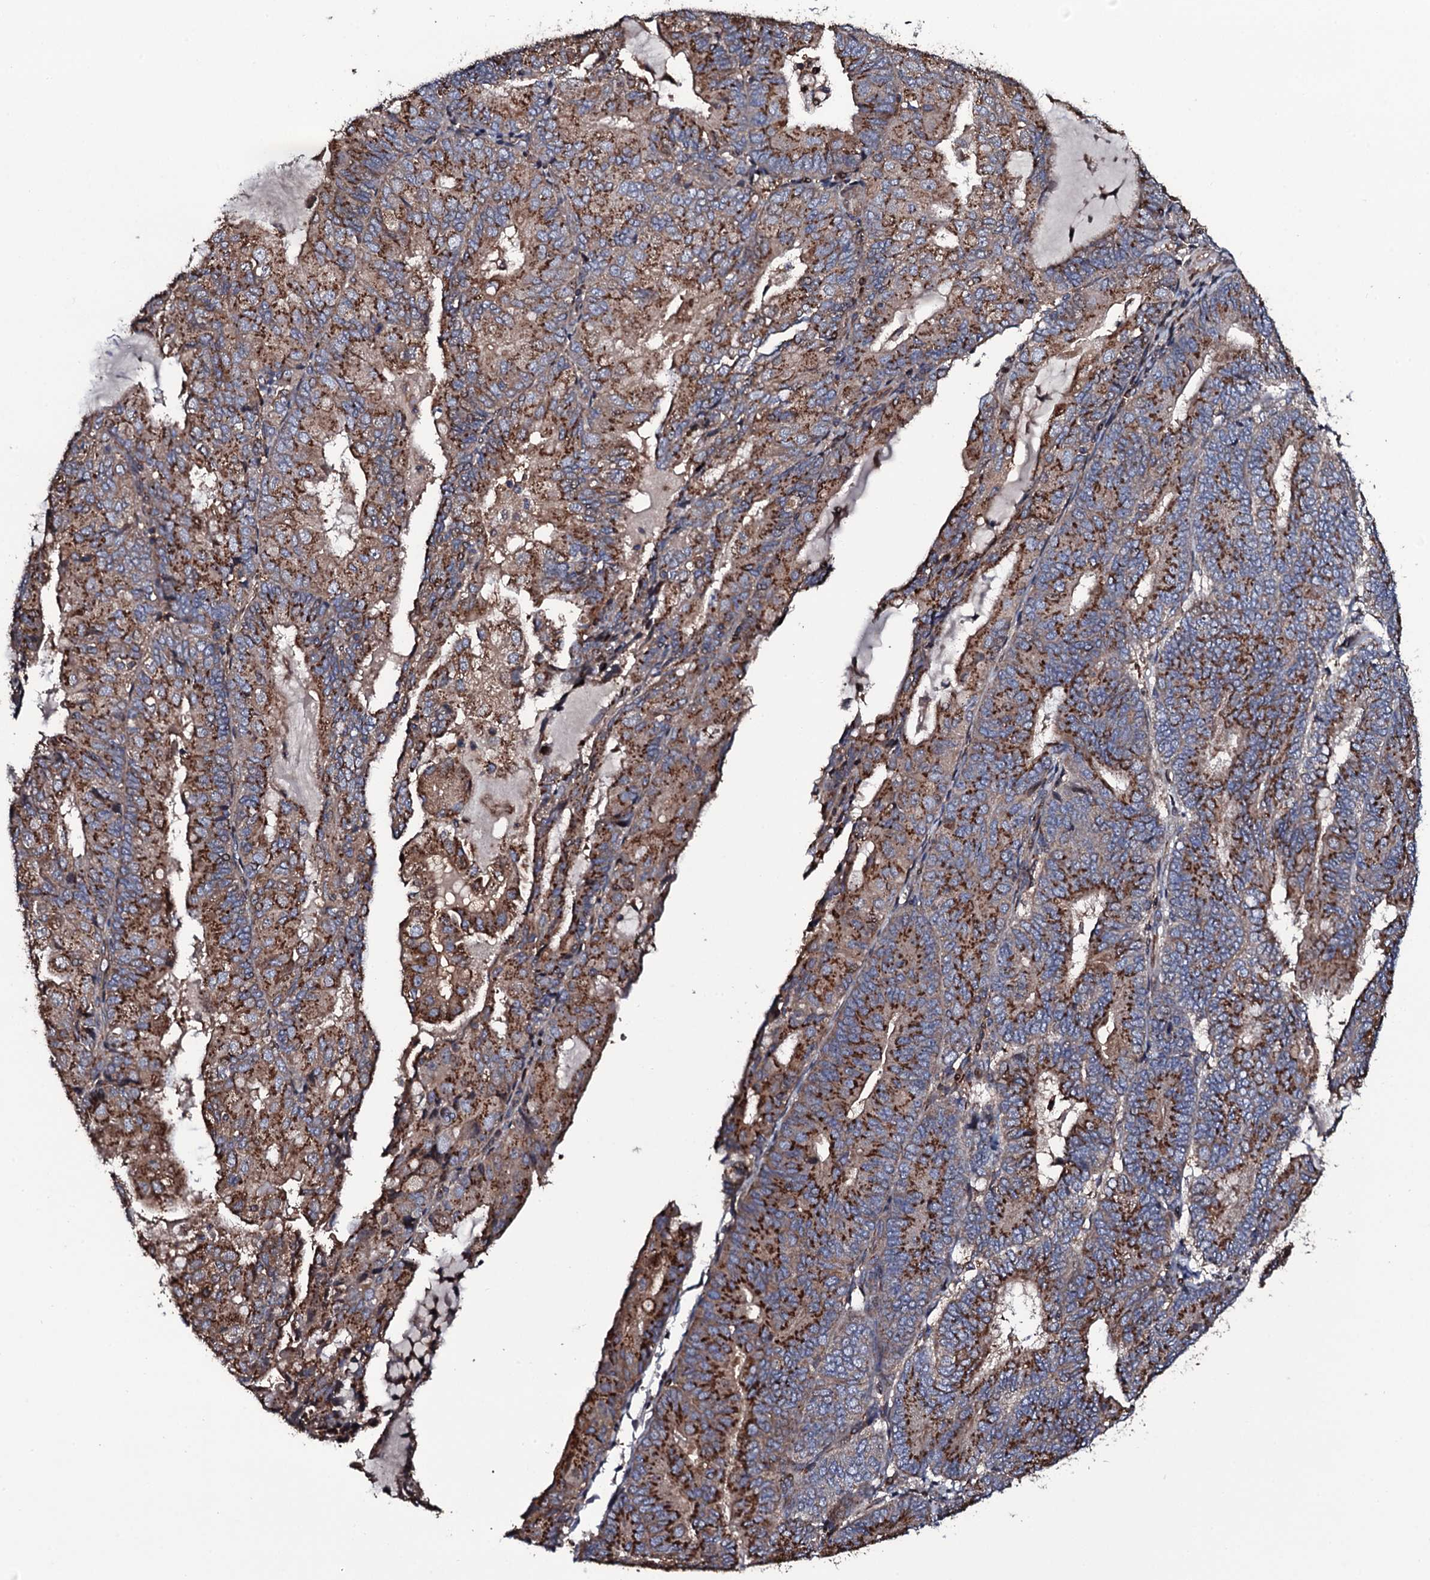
{"staining": {"intensity": "strong", "quantity": "25%-75%", "location": "cytoplasmic/membranous"}, "tissue": "endometrial cancer", "cell_type": "Tumor cells", "image_type": "cancer", "snomed": [{"axis": "morphology", "description": "Adenocarcinoma, NOS"}, {"axis": "topography", "description": "Endometrium"}], "caption": "Strong cytoplasmic/membranous protein expression is present in about 25%-75% of tumor cells in adenocarcinoma (endometrial).", "gene": "PLET1", "patient": {"sex": "female", "age": 81}}